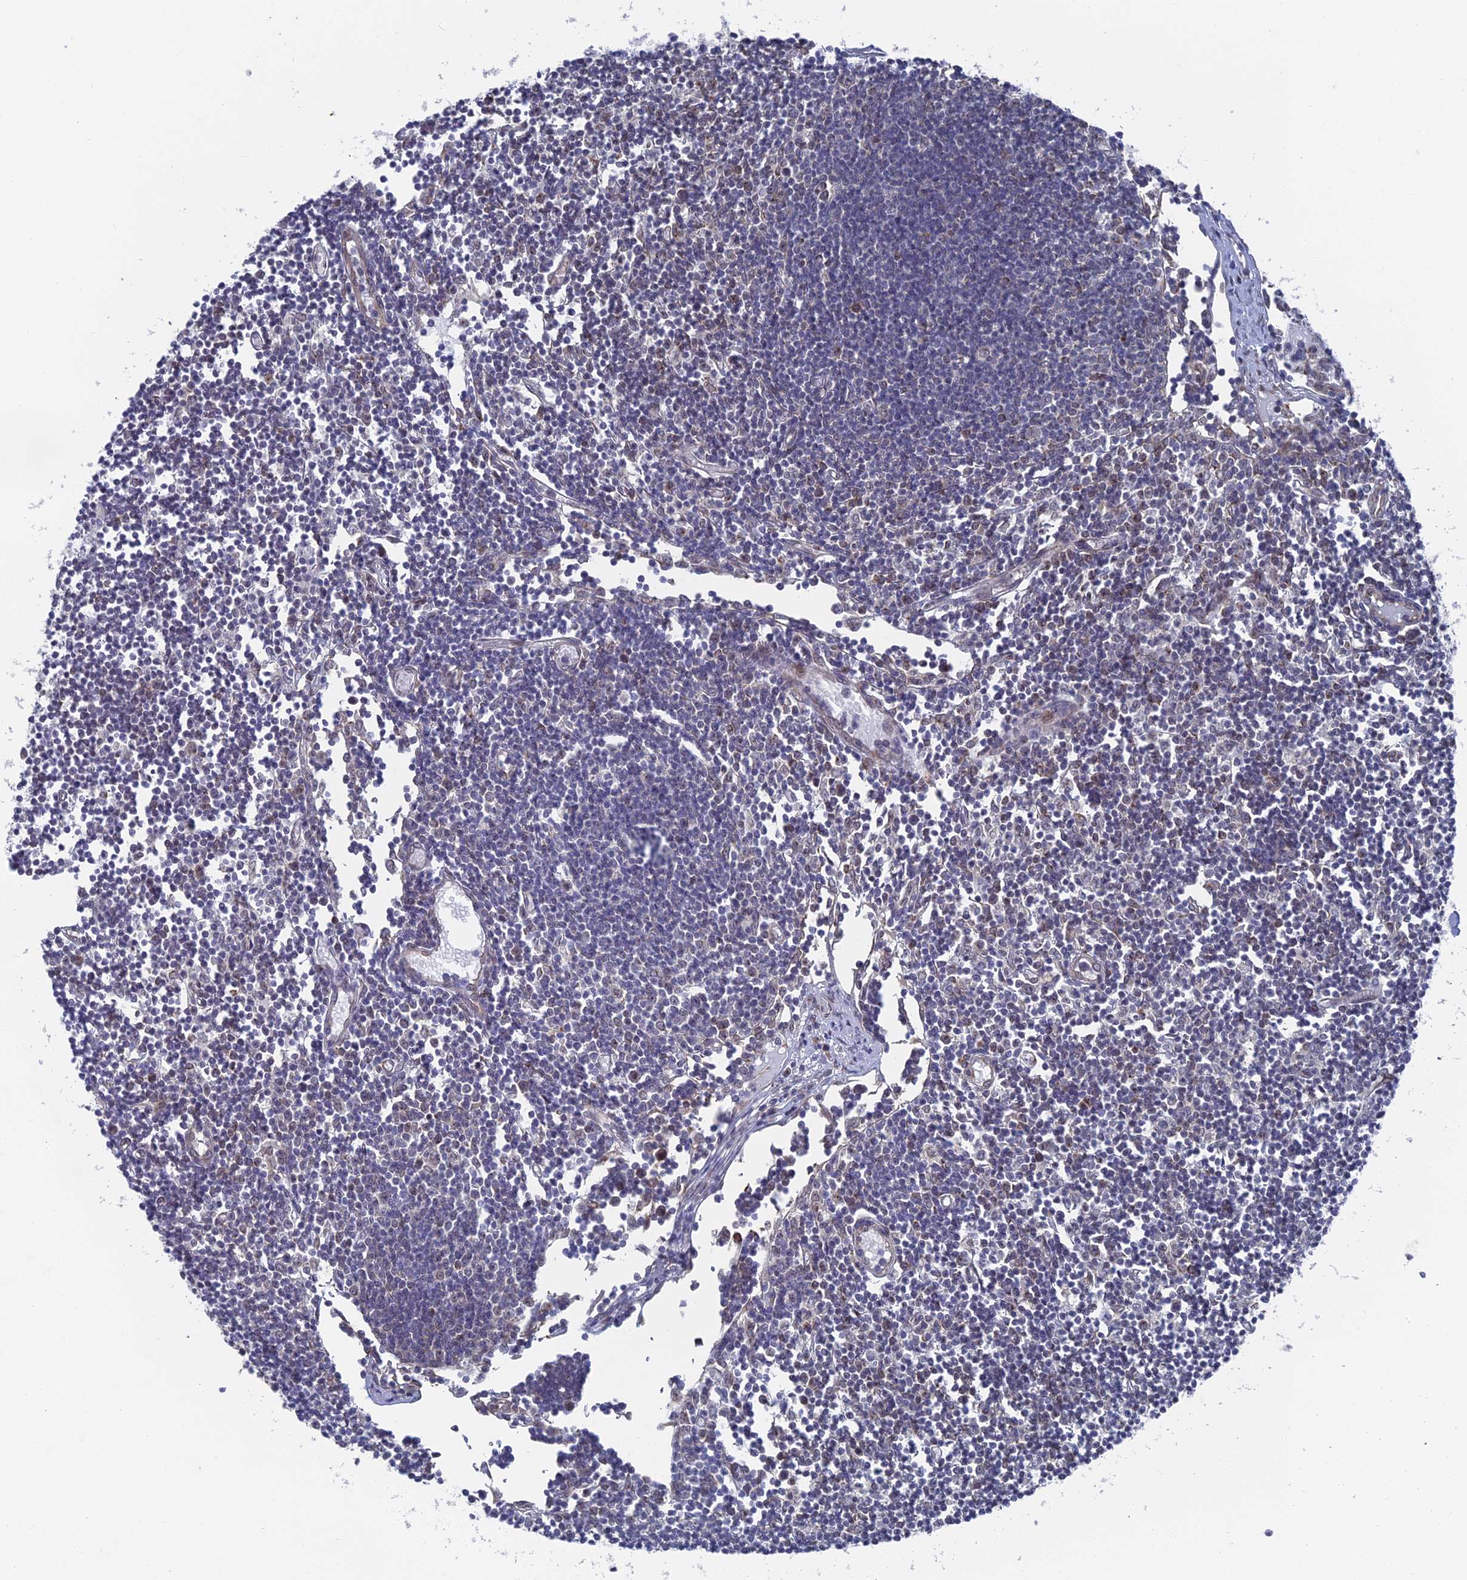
{"staining": {"intensity": "moderate", "quantity": "<25%", "location": "cytoplasmic/membranous,nuclear"}, "tissue": "lymph node", "cell_type": "Germinal center cells", "image_type": "normal", "snomed": [{"axis": "morphology", "description": "Normal tissue, NOS"}, {"axis": "topography", "description": "Lymph node"}], "caption": "Immunohistochemical staining of normal human lymph node displays moderate cytoplasmic/membranous,nuclear protein positivity in about <25% of germinal center cells. (IHC, brightfield microscopy, high magnification).", "gene": "FHIP2A", "patient": {"sex": "female", "age": 11}}